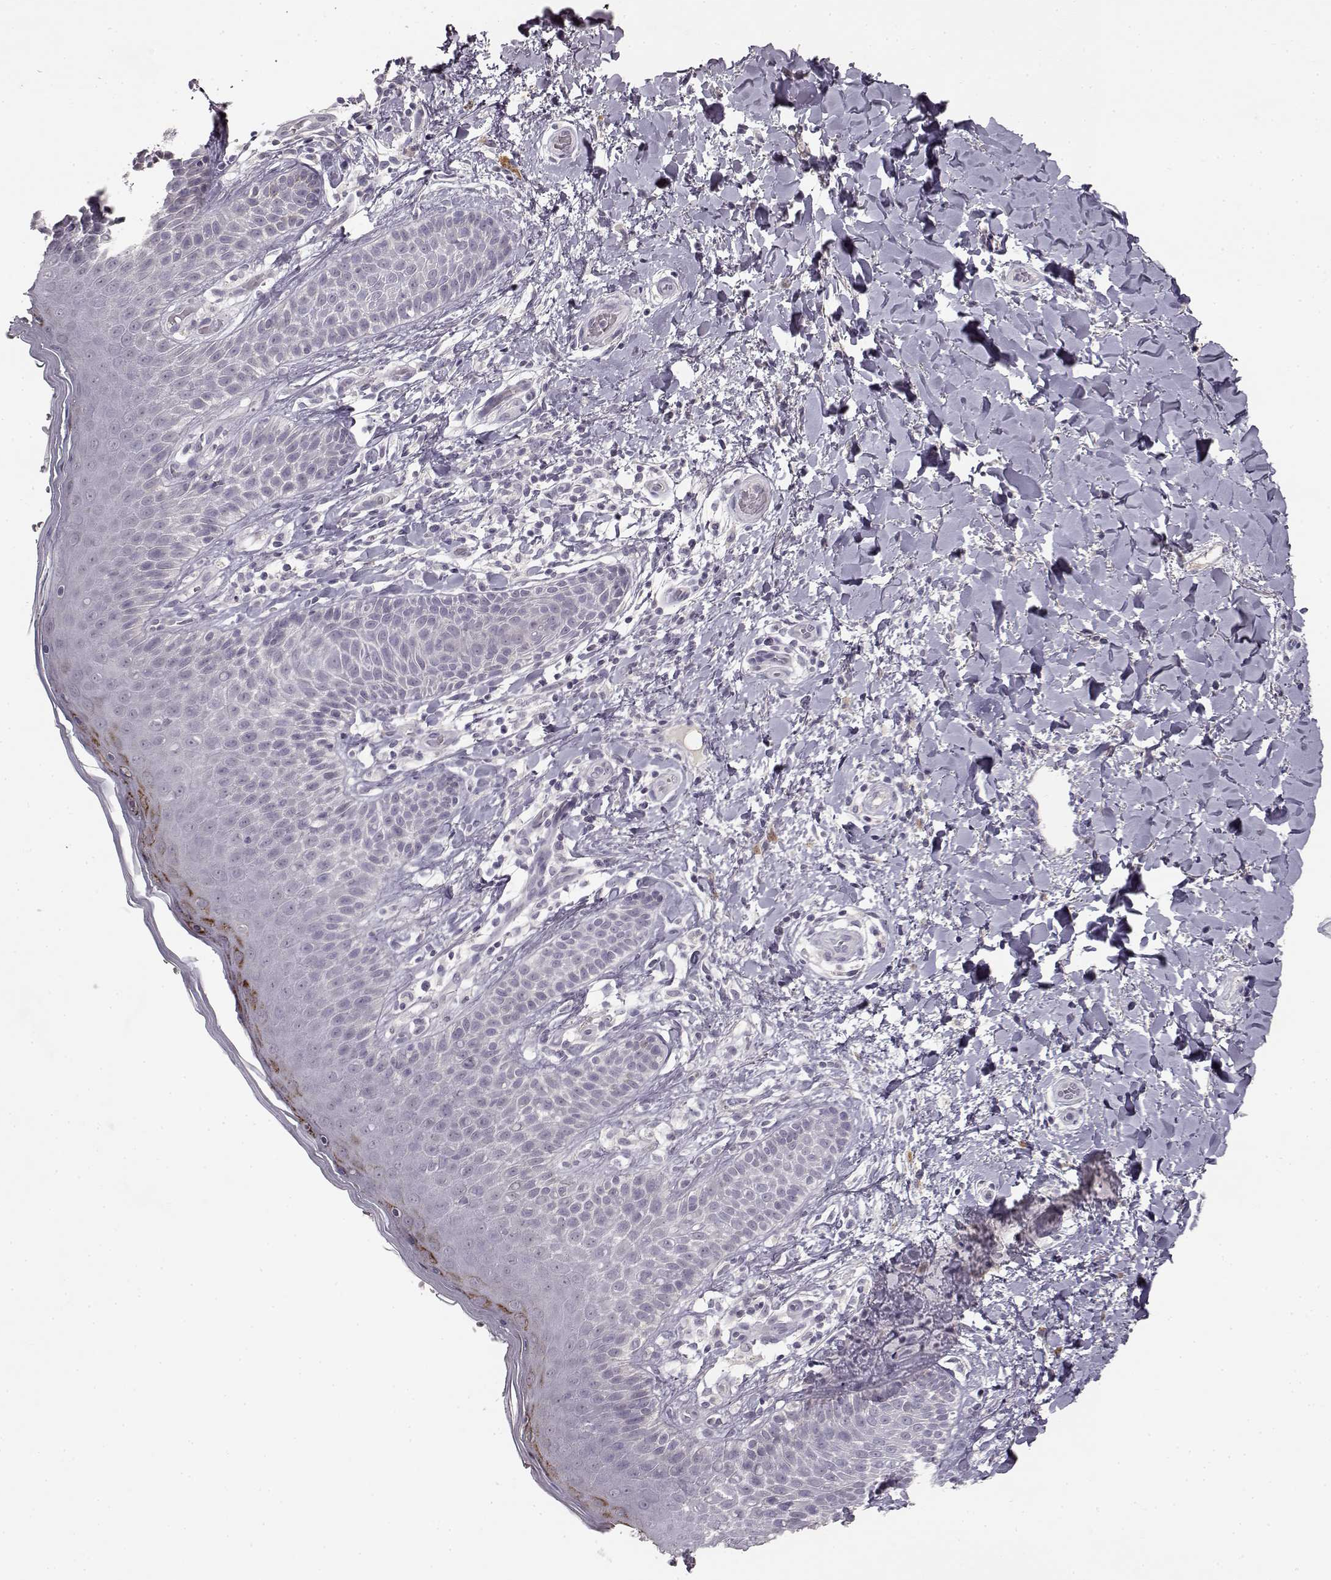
{"staining": {"intensity": "moderate", "quantity": "<25%", "location": "cytoplasmic/membranous"}, "tissue": "skin", "cell_type": "Epidermal cells", "image_type": "normal", "snomed": [{"axis": "morphology", "description": "Normal tissue, NOS"}, {"axis": "topography", "description": "Anal"}], "caption": "The immunohistochemical stain shows moderate cytoplasmic/membranous staining in epidermal cells of unremarkable skin.", "gene": "SPAG17", "patient": {"sex": "male", "age": 36}}